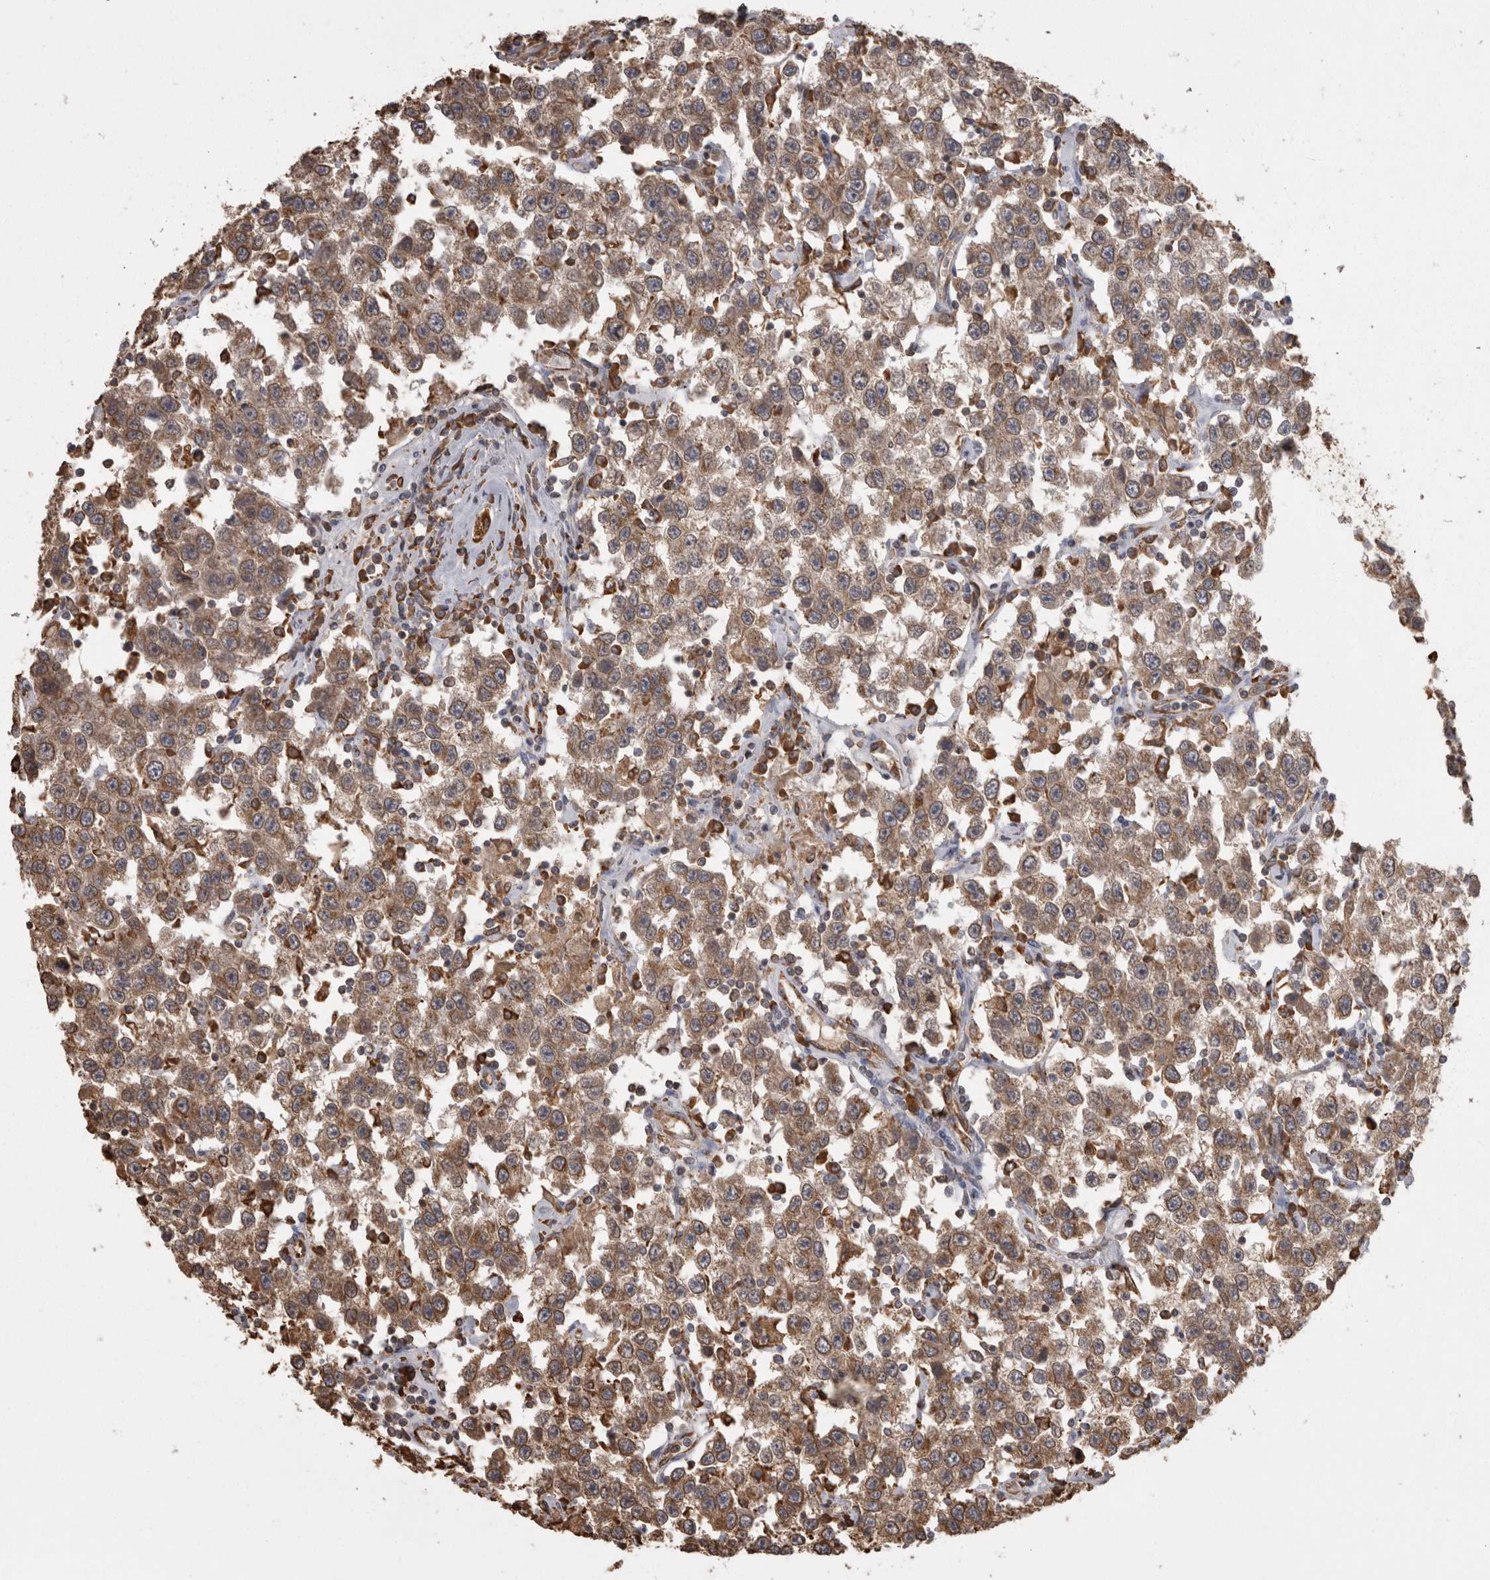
{"staining": {"intensity": "moderate", "quantity": ">75%", "location": "cytoplasmic/membranous"}, "tissue": "testis cancer", "cell_type": "Tumor cells", "image_type": "cancer", "snomed": [{"axis": "morphology", "description": "Seminoma, NOS"}, {"axis": "topography", "description": "Testis"}], "caption": "About >75% of tumor cells in human testis cancer (seminoma) display moderate cytoplasmic/membranous protein expression as visualized by brown immunohistochemical staining.", "gene": "PON2", "patient": {"sex": "male", "age": 41}}